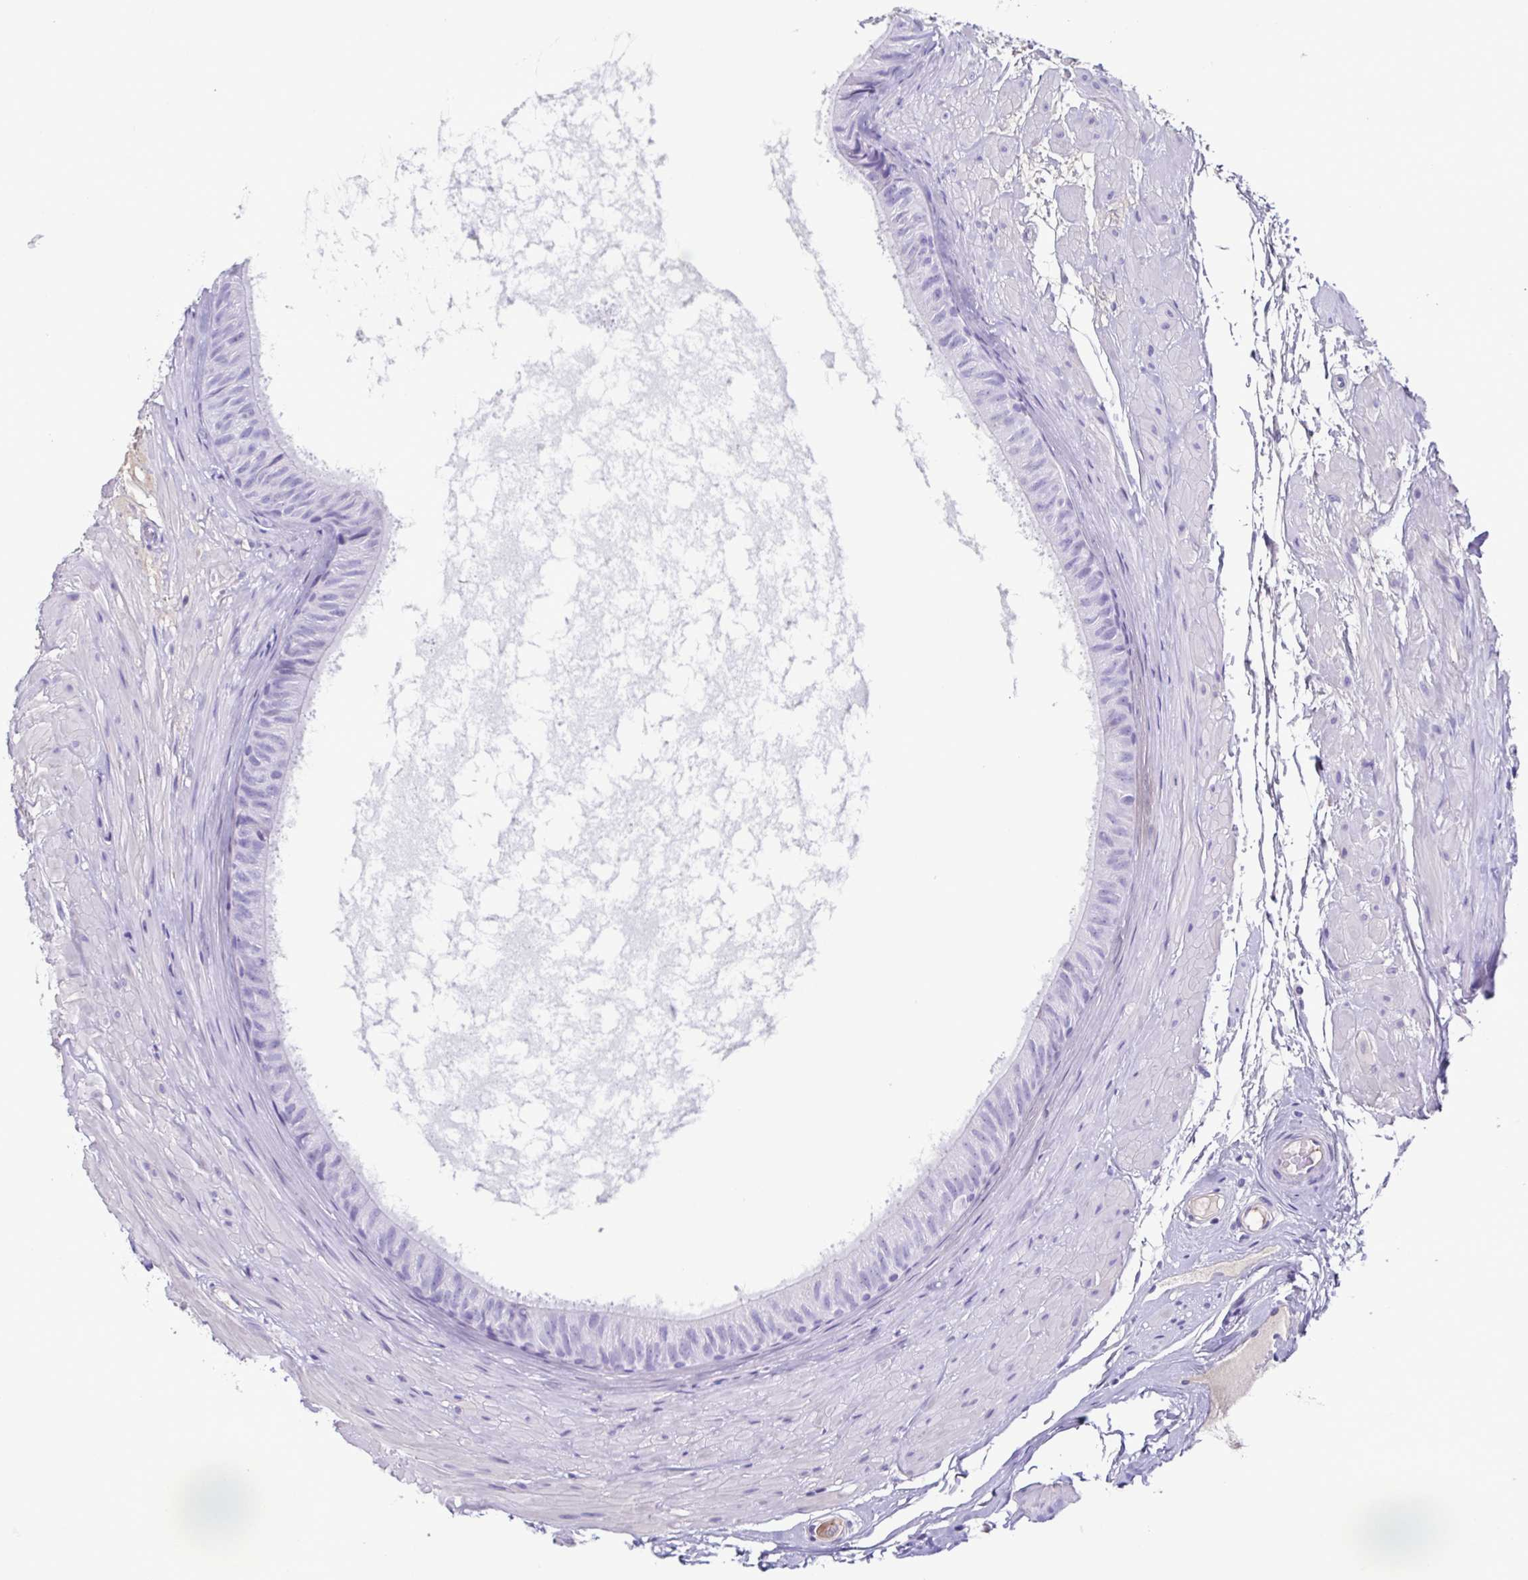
{"staining": {"intensity": "negative", "quantity": "none", "location": "none"}, "tissue": "epididymis", "cell_type": "Glandular cells", "image_type": "normal", "snomed": [{"axis": "morphology", "description": "Normal tissue, NOS"}, {"axis": "topography", "description": "Epididymis"}], "caption": "DAB (3,3'-diaminobenzidine) immunohistochemical staining of benign epididymis shows no significant positivity in glandular cells.", "gene": "CYP11B1", "patient": {"sex": "male", "age": 33}}